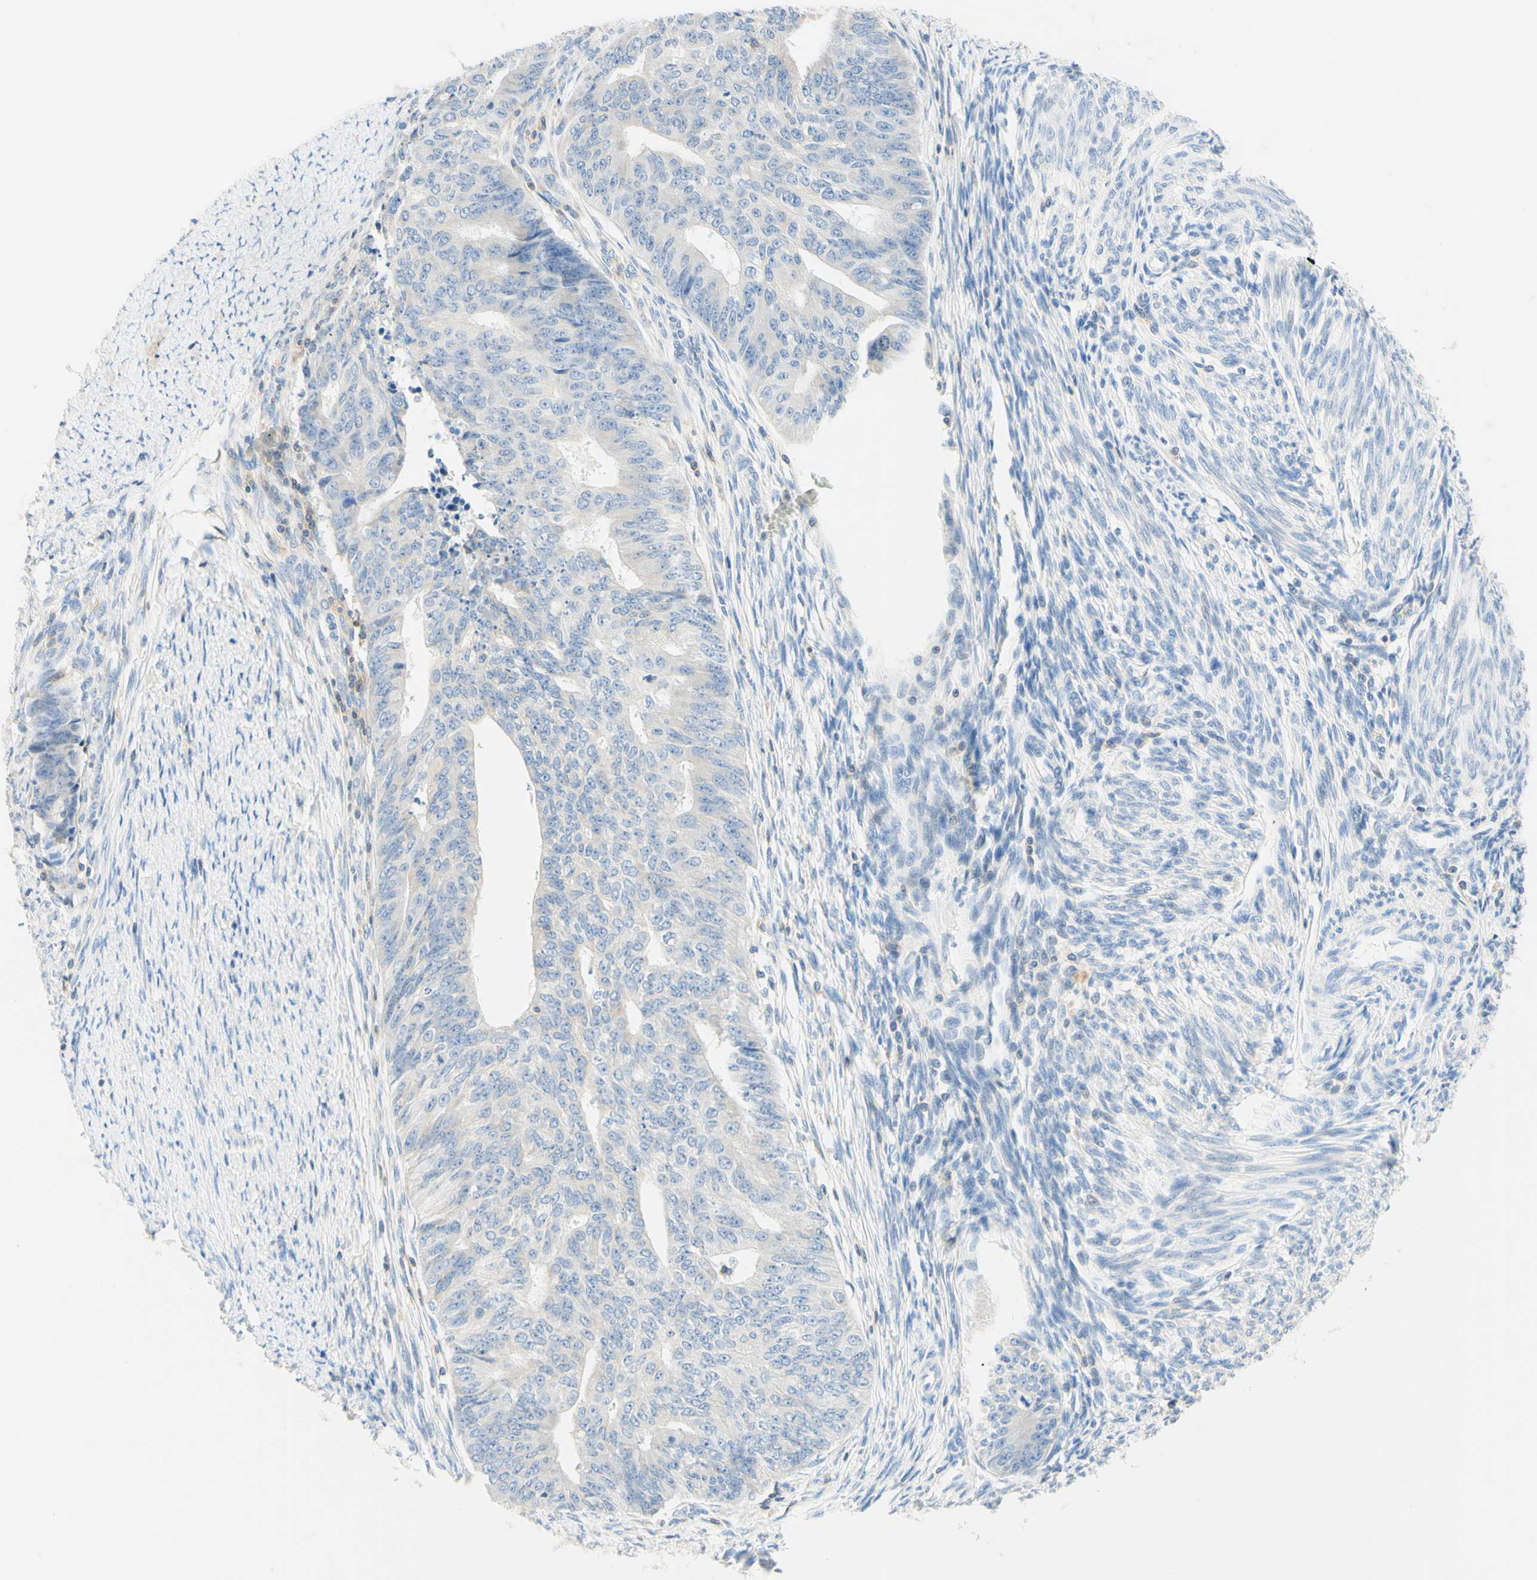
{"staining": {"intensity": "negative", "quantity": "none", "location": "none"}, "tissue": "endometrial cancer", "cell_type": "Tumor cells", "image_type": "cancer", "snomed": [{"axis": "morphology", "description": "Adenocarcinoma, NOS"}, {"axis": "topography", "description": "Endometrium"}], "caption": "The immunohistochemistry image has no significant positivity in tumor cells of endometrial cancer tissue.", "gene": "LAT", "patient": {"sex": "female", "age": 32}}